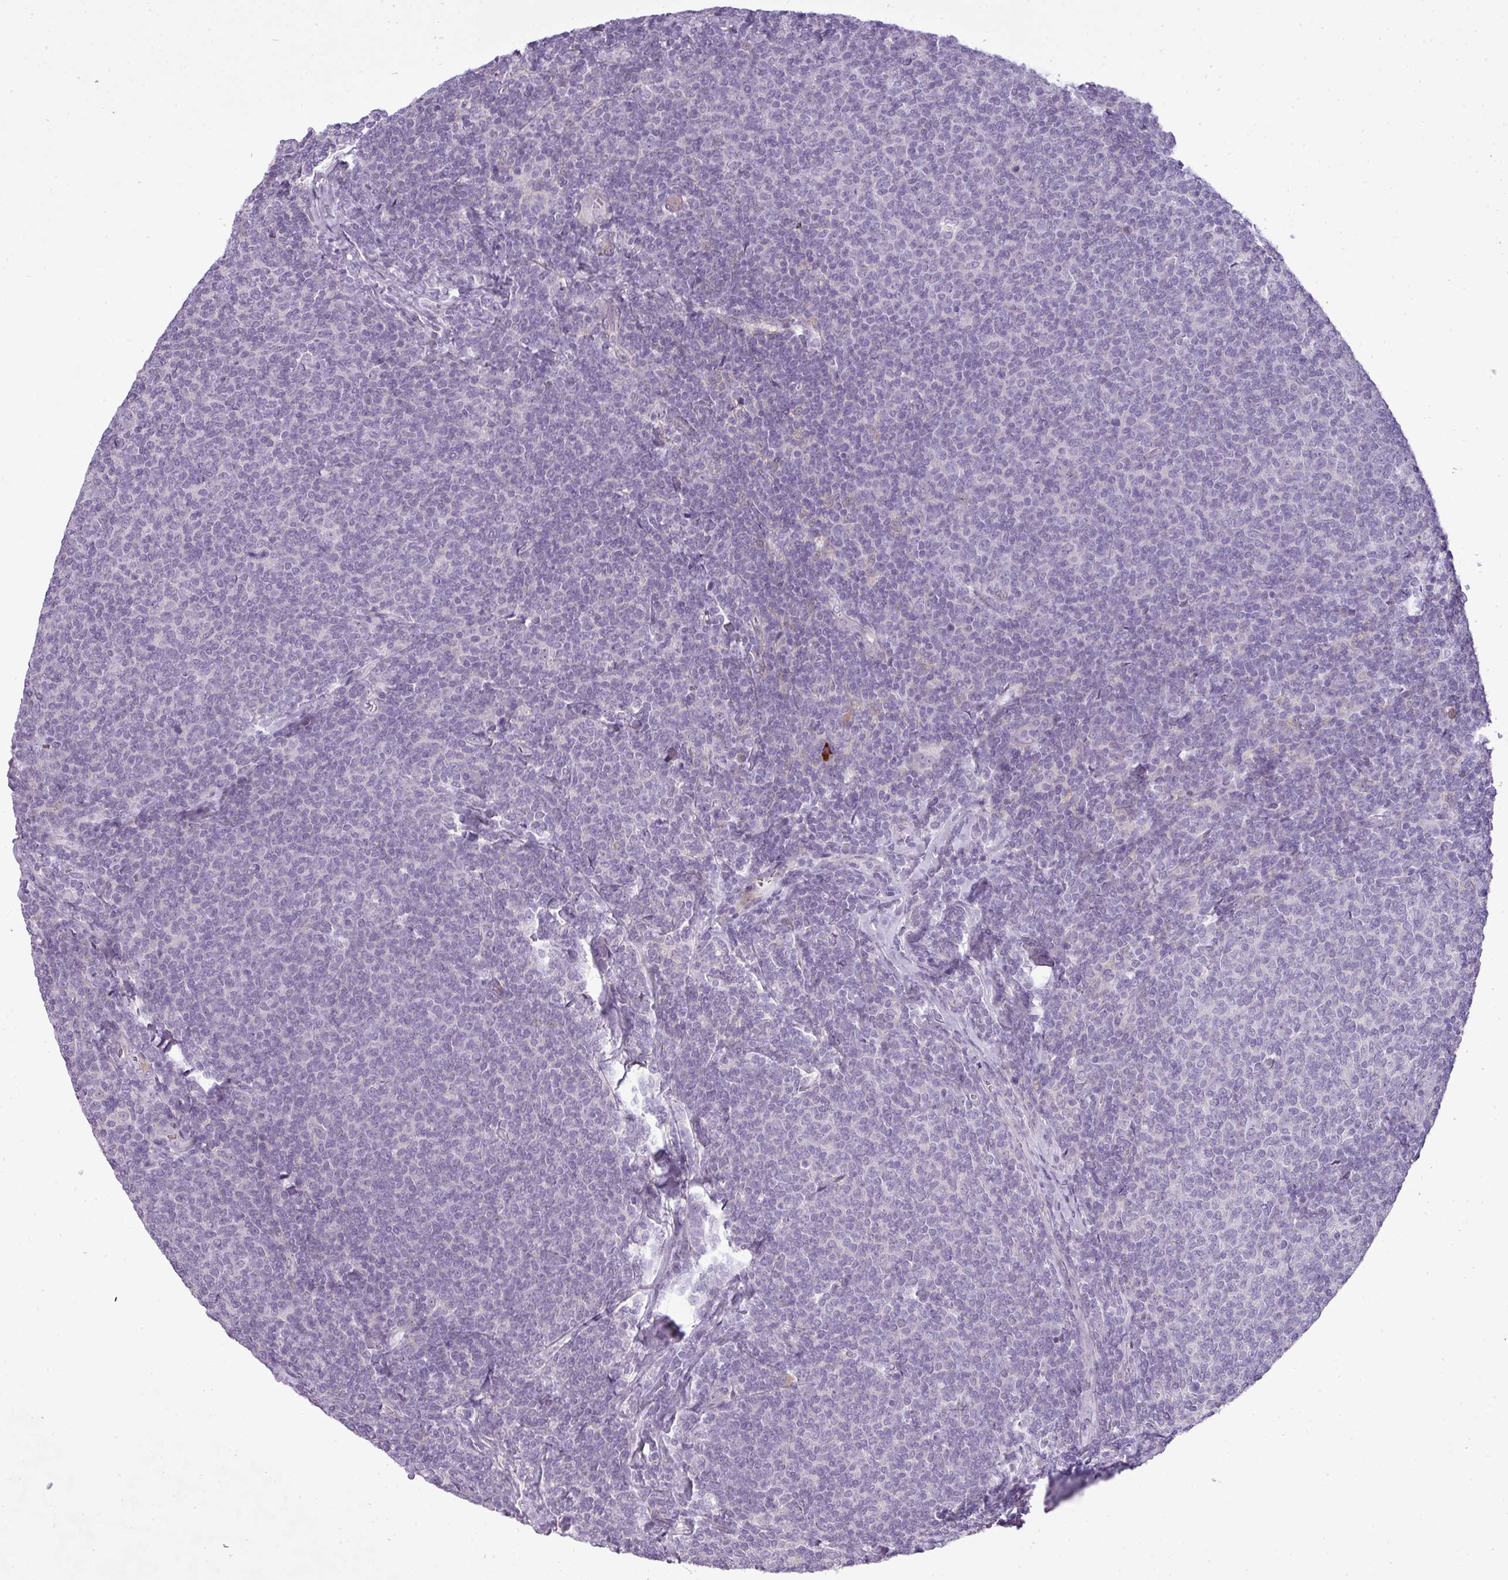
{"staining": {"intensity": "negative", "quantity": "none", "location": "none"}, "tissue": "lymphoma", "cell_type": "Tumor cells", "image_type": "cancer", "snomed": [{"axis": "morphology", "description": "Malignant lymphoma, non-Hodgkin's type, Low grade"}, {"axis": "topography", "description": "Lymph node"}], "caption": "A photomicrograph of lymphoma stained for a protein displays no brown staining in tumor cells.", "gene": "C4B", "patient": {"sex": "male", "age": 52}}